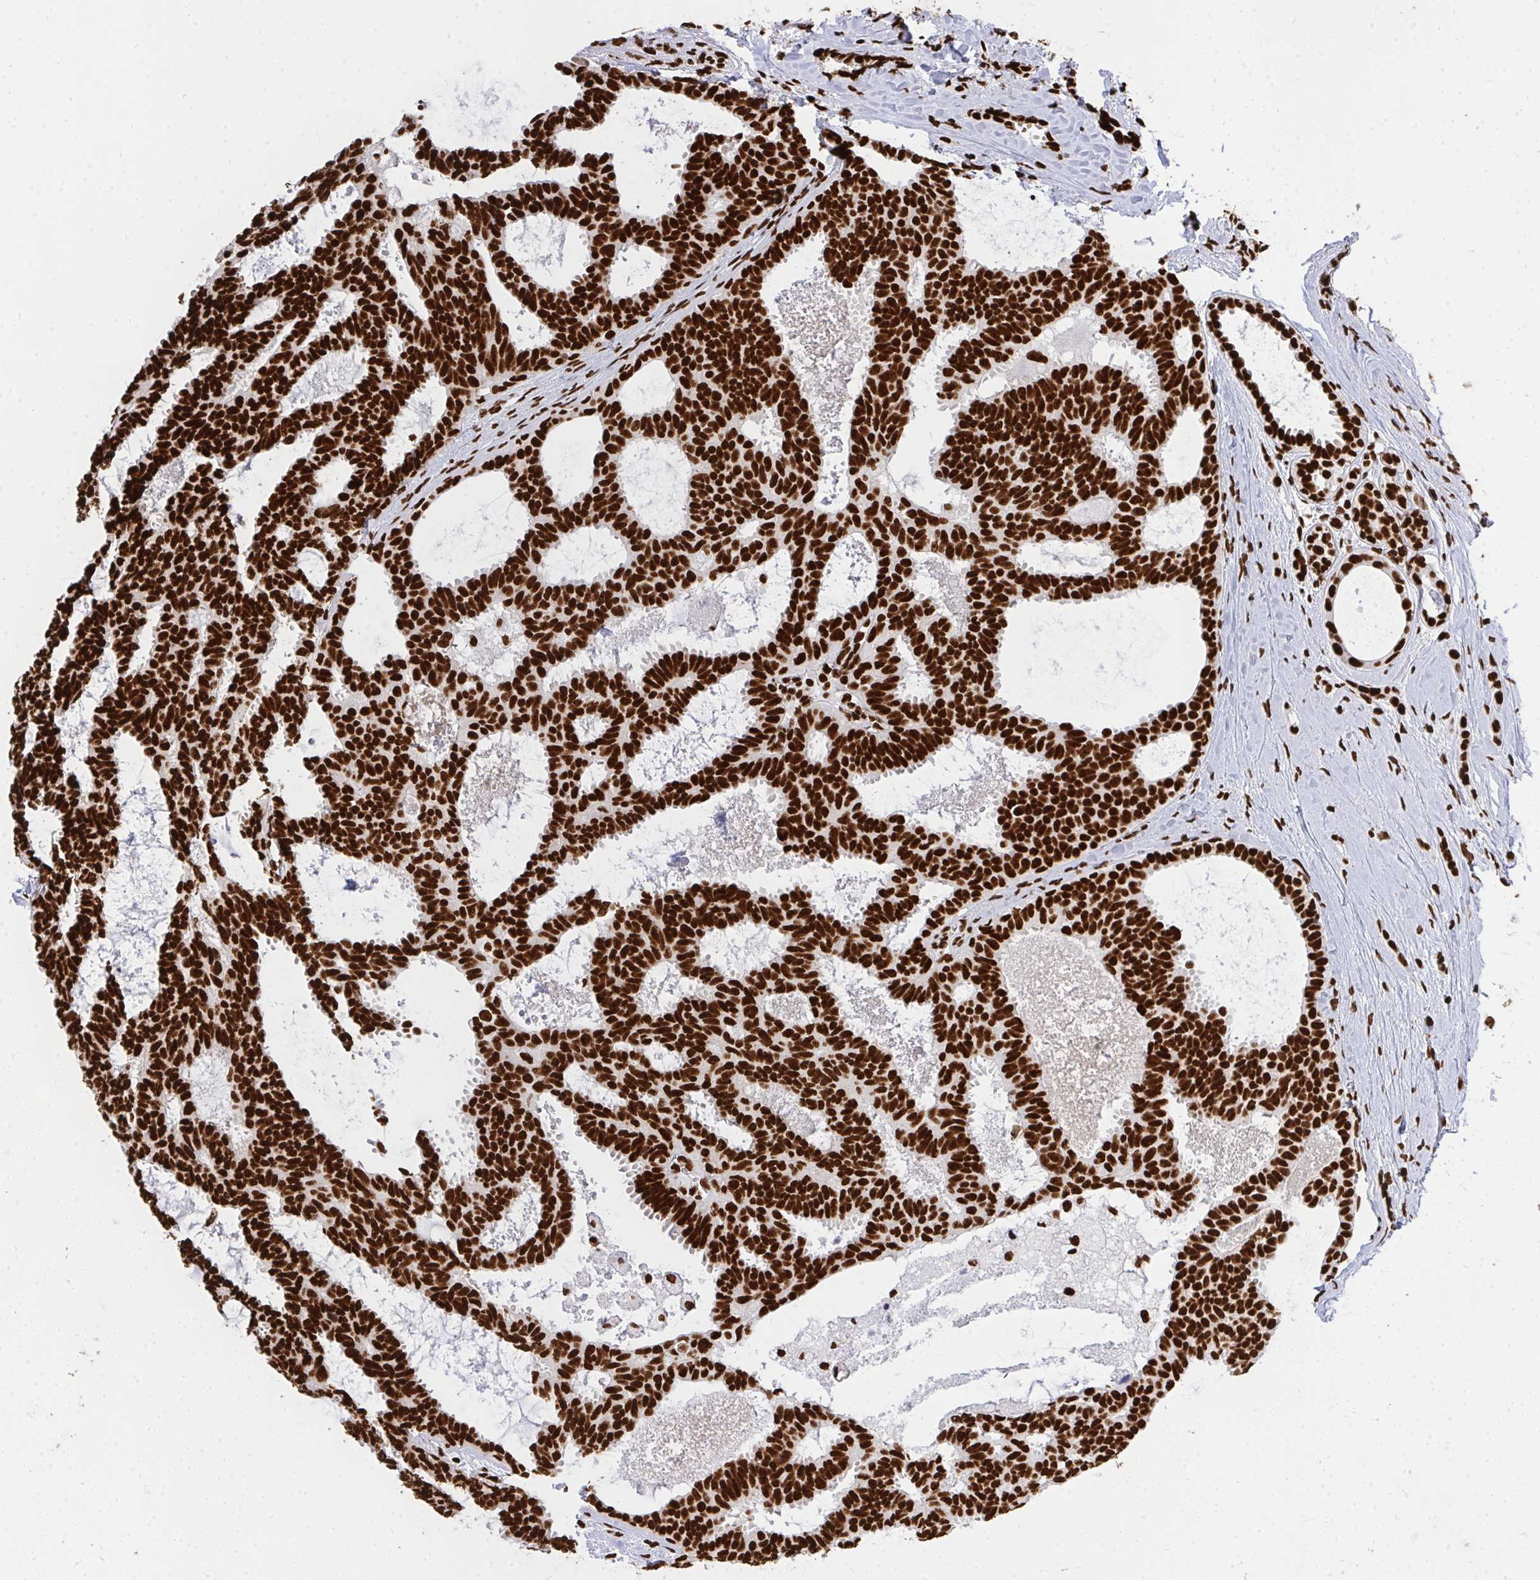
{"staining": {"intensity": "strong", "quantity": ">75%", "location": "nuclear"}, "tissue": "breast cancer", "cell_type": "Tumor cells", "image_type": "cancer", "snomed": [{"axis": "morphology", "description": "Intraductal carcinoma, in situ"}, {"axis": "morphology", "description": "Duct carcinoma"}, {"axis": "morphology", "description": "Lobular carcinoma, in situ"}, {"axis": "topography", "description": "Breast"}], "caption": "High-magnification brightfield microscopy of breast cancer (intraductal carcinoma,  in situ) stained with DAB (brown) and counterstained with hematoxylin (blue). tumor cells exhibit strong nuclear positivity is identified in approximately>75% of cells.", "gene": "HNRNPL", "patient": {"sex": "female", "age": 44}}